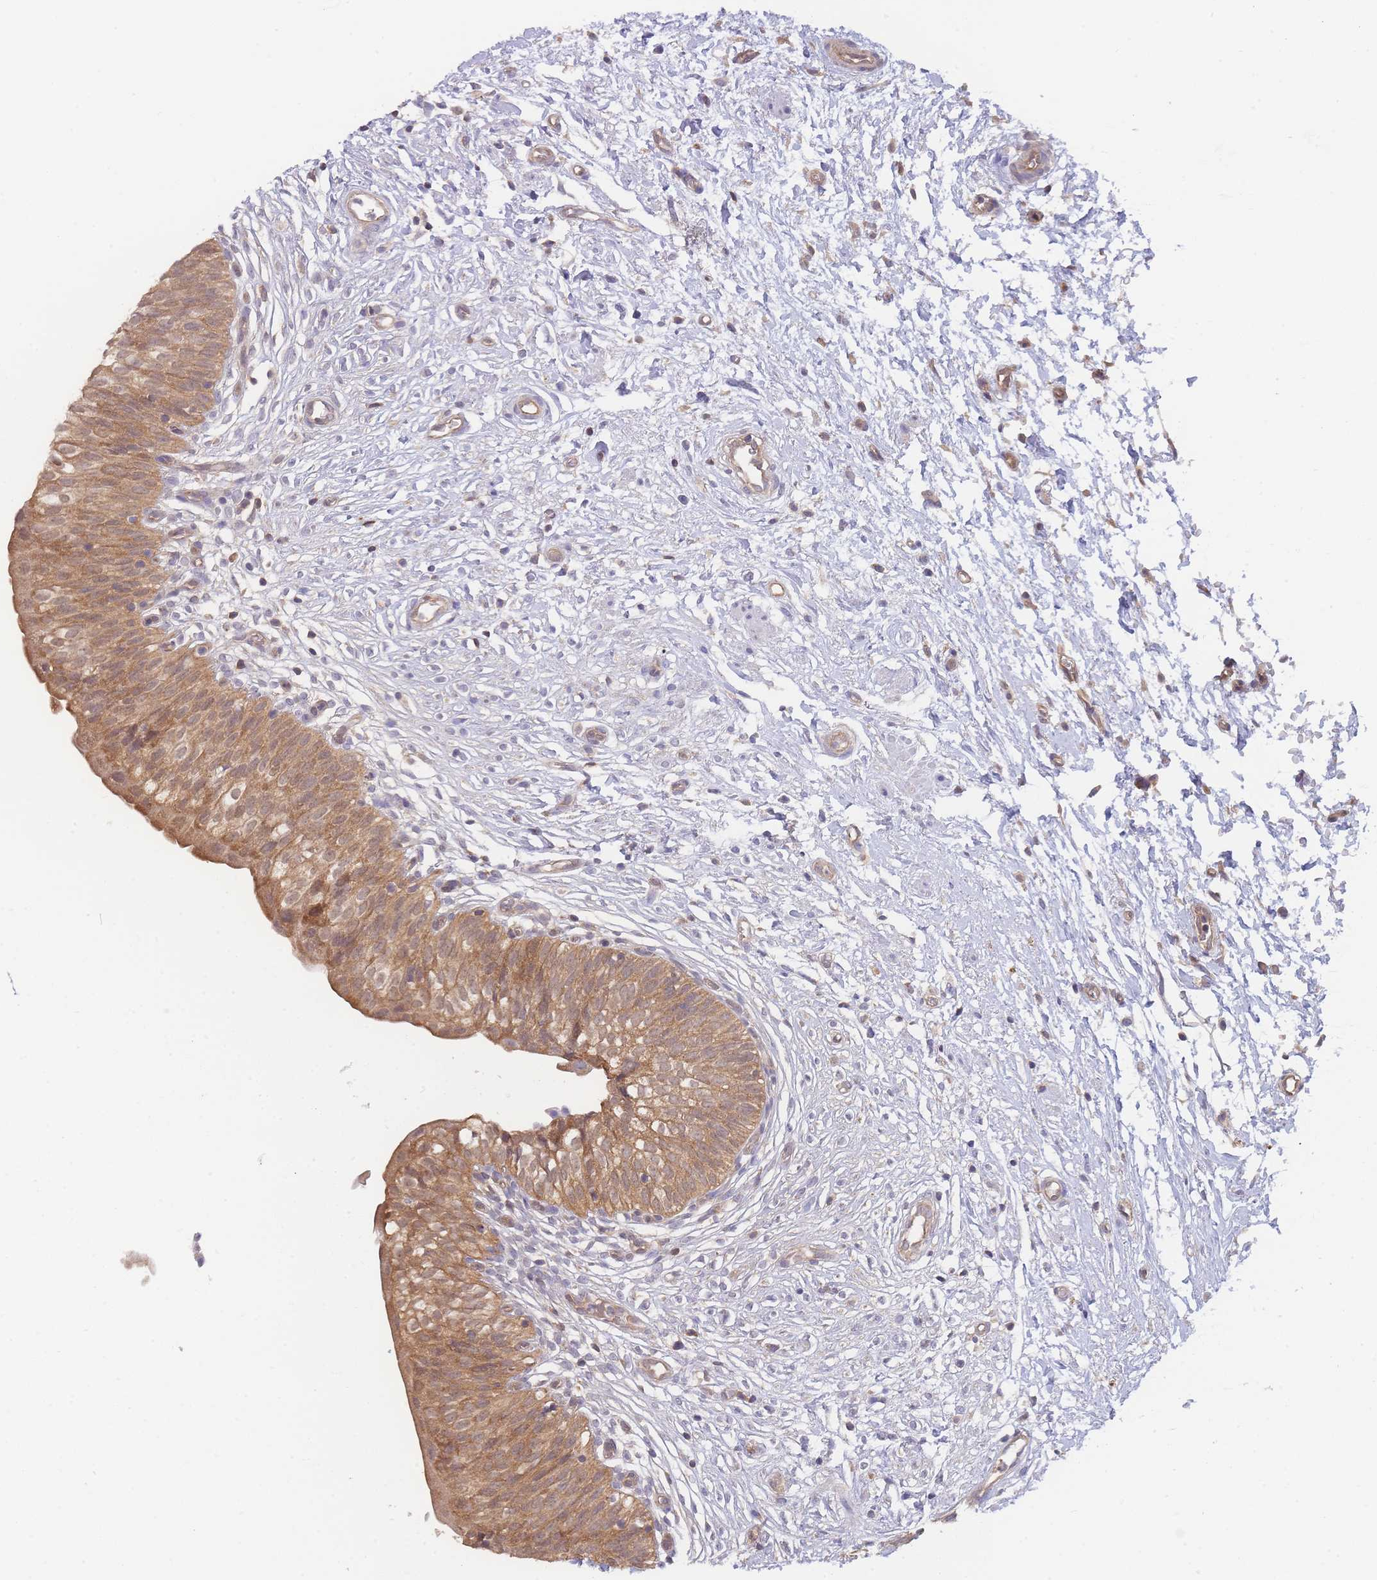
{"staining": {"intensity": "moderate", "quantity": ">75%", "location": "cytoplasmic/membranous"}, "tissue": "urinary bladder", "cell_type": "Urothelial cells", "image_type": "normal", "snomed": [{"axis": "morphology", "description": "Normal tissue, NOS"}, {"axis": "topography", "description": "Urinary bladder"}], "caption": "Human urinary bladder stained with a brown dye exhibits moderate cytoplasmic/membranous positive staining in about >75% of urothelial cells.", "gene": "MRPS18B", "patient": {"sex": "male", "age": 55}}